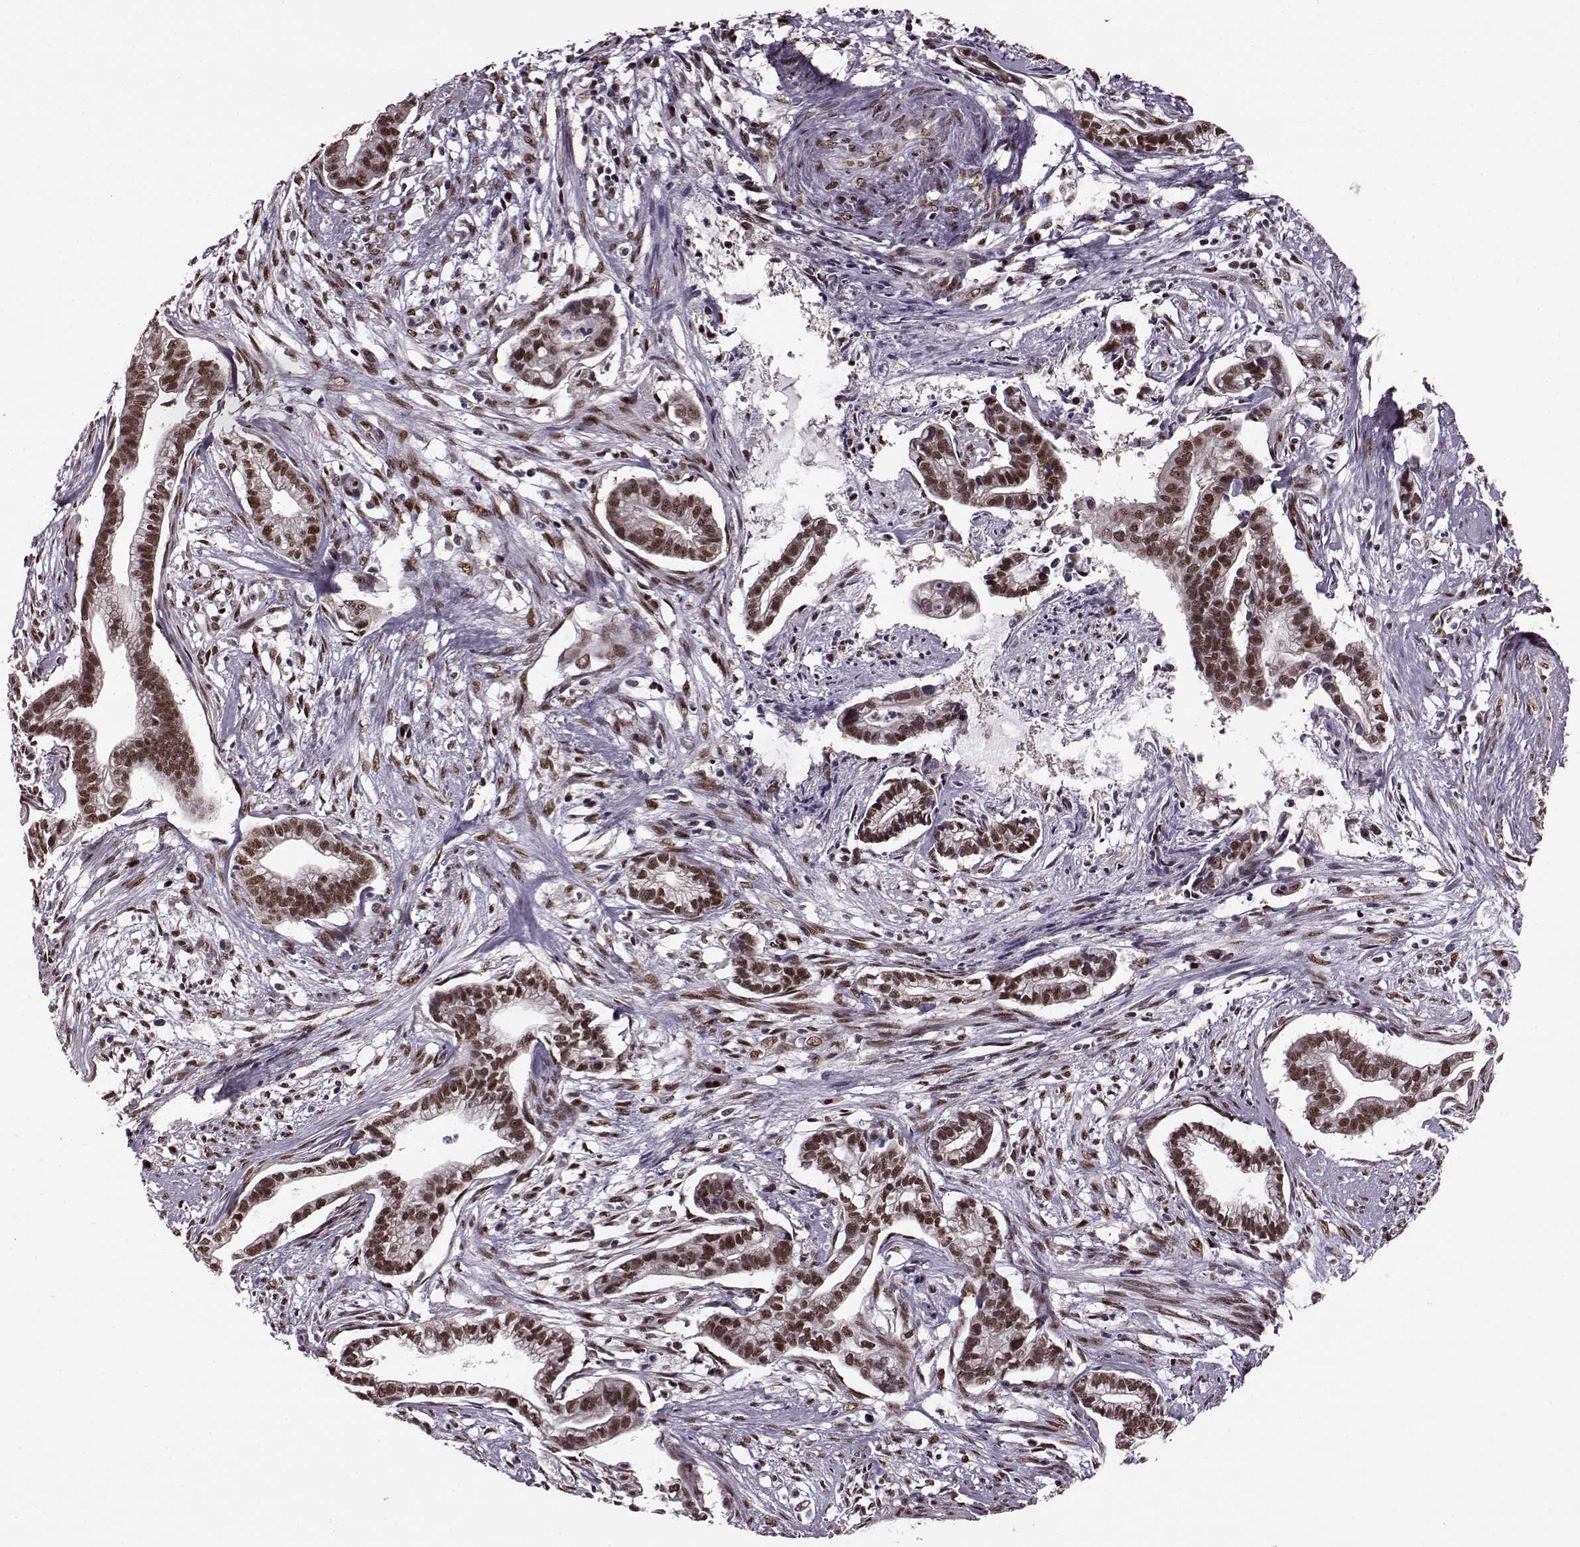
{"staining": {"intensity": "moderate", "quantity": ">75%", "location": "nuclear"}, "tissue": "cervical cancer", "cell_type": "Tumor cells", "image_type": "cancer", "snomed": [{"axis": "morphology", "description": "Adenocarcinoma, NOS"}, {"axis": "topography", "description": "Cervix"}], "caption": "Brown immunohistochemical staining in human cervical cancer (adenocarcinoma) exhibits moderate nuclear expression in about >75% of tumor cells.", "gene": "FTO", "patient": {"sex": "female", "age": 62}}